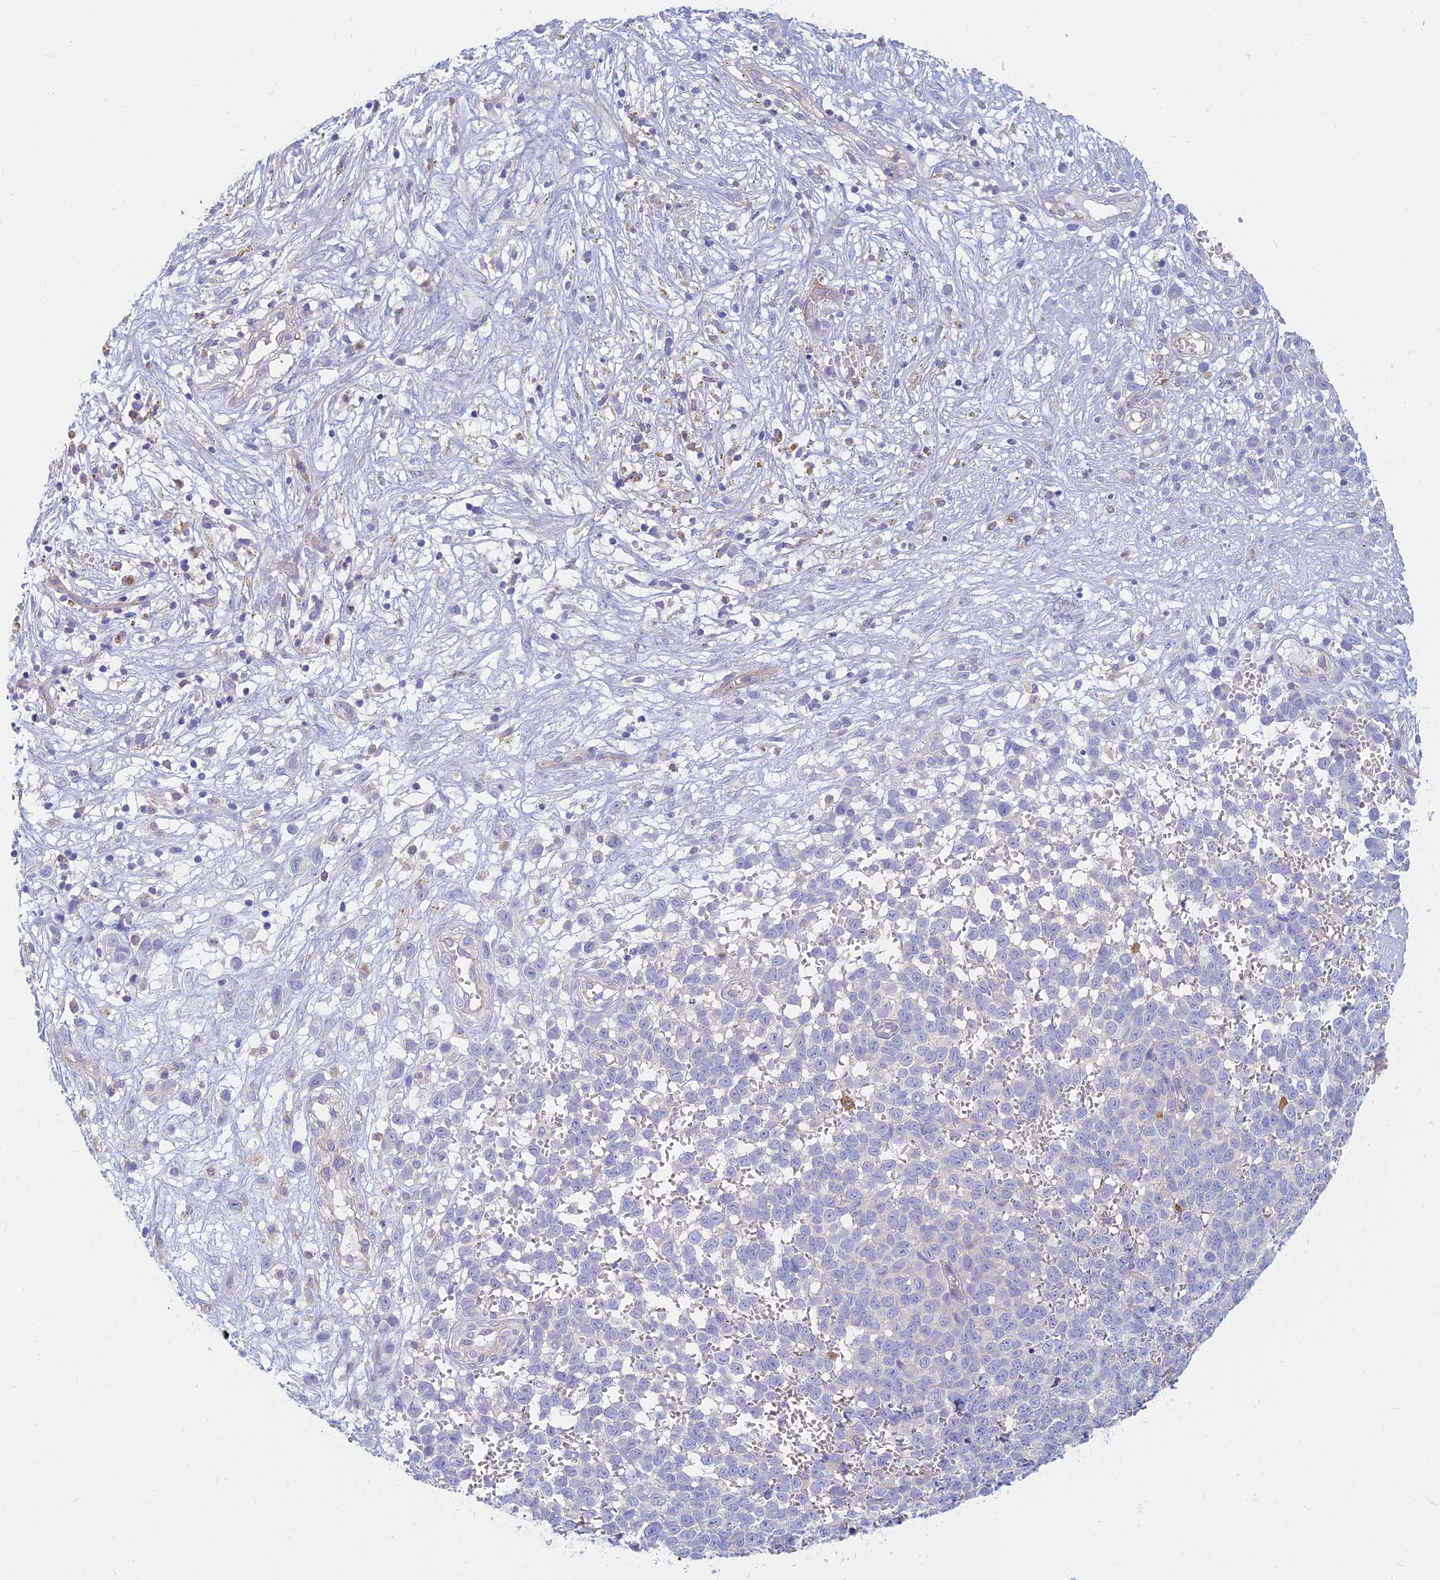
{"staining": {"intensity": "negative", "quantity": "none", "location": "none"}, "tissue": "melanoma", "cell_type": "Tumor cells", "image_type": "cancer", "snomed": [{"axis": "morphology", "description": "Malignant melanoma, NOS"}, {"axis": "topography", "description": "Nose, NOS"}], "caption": "Immunohistochemical staining of melanoma exhibits no significant positivity in tumor cells.", "gene": "STRN4", "patient": {"sex": "female", "age": 48}}